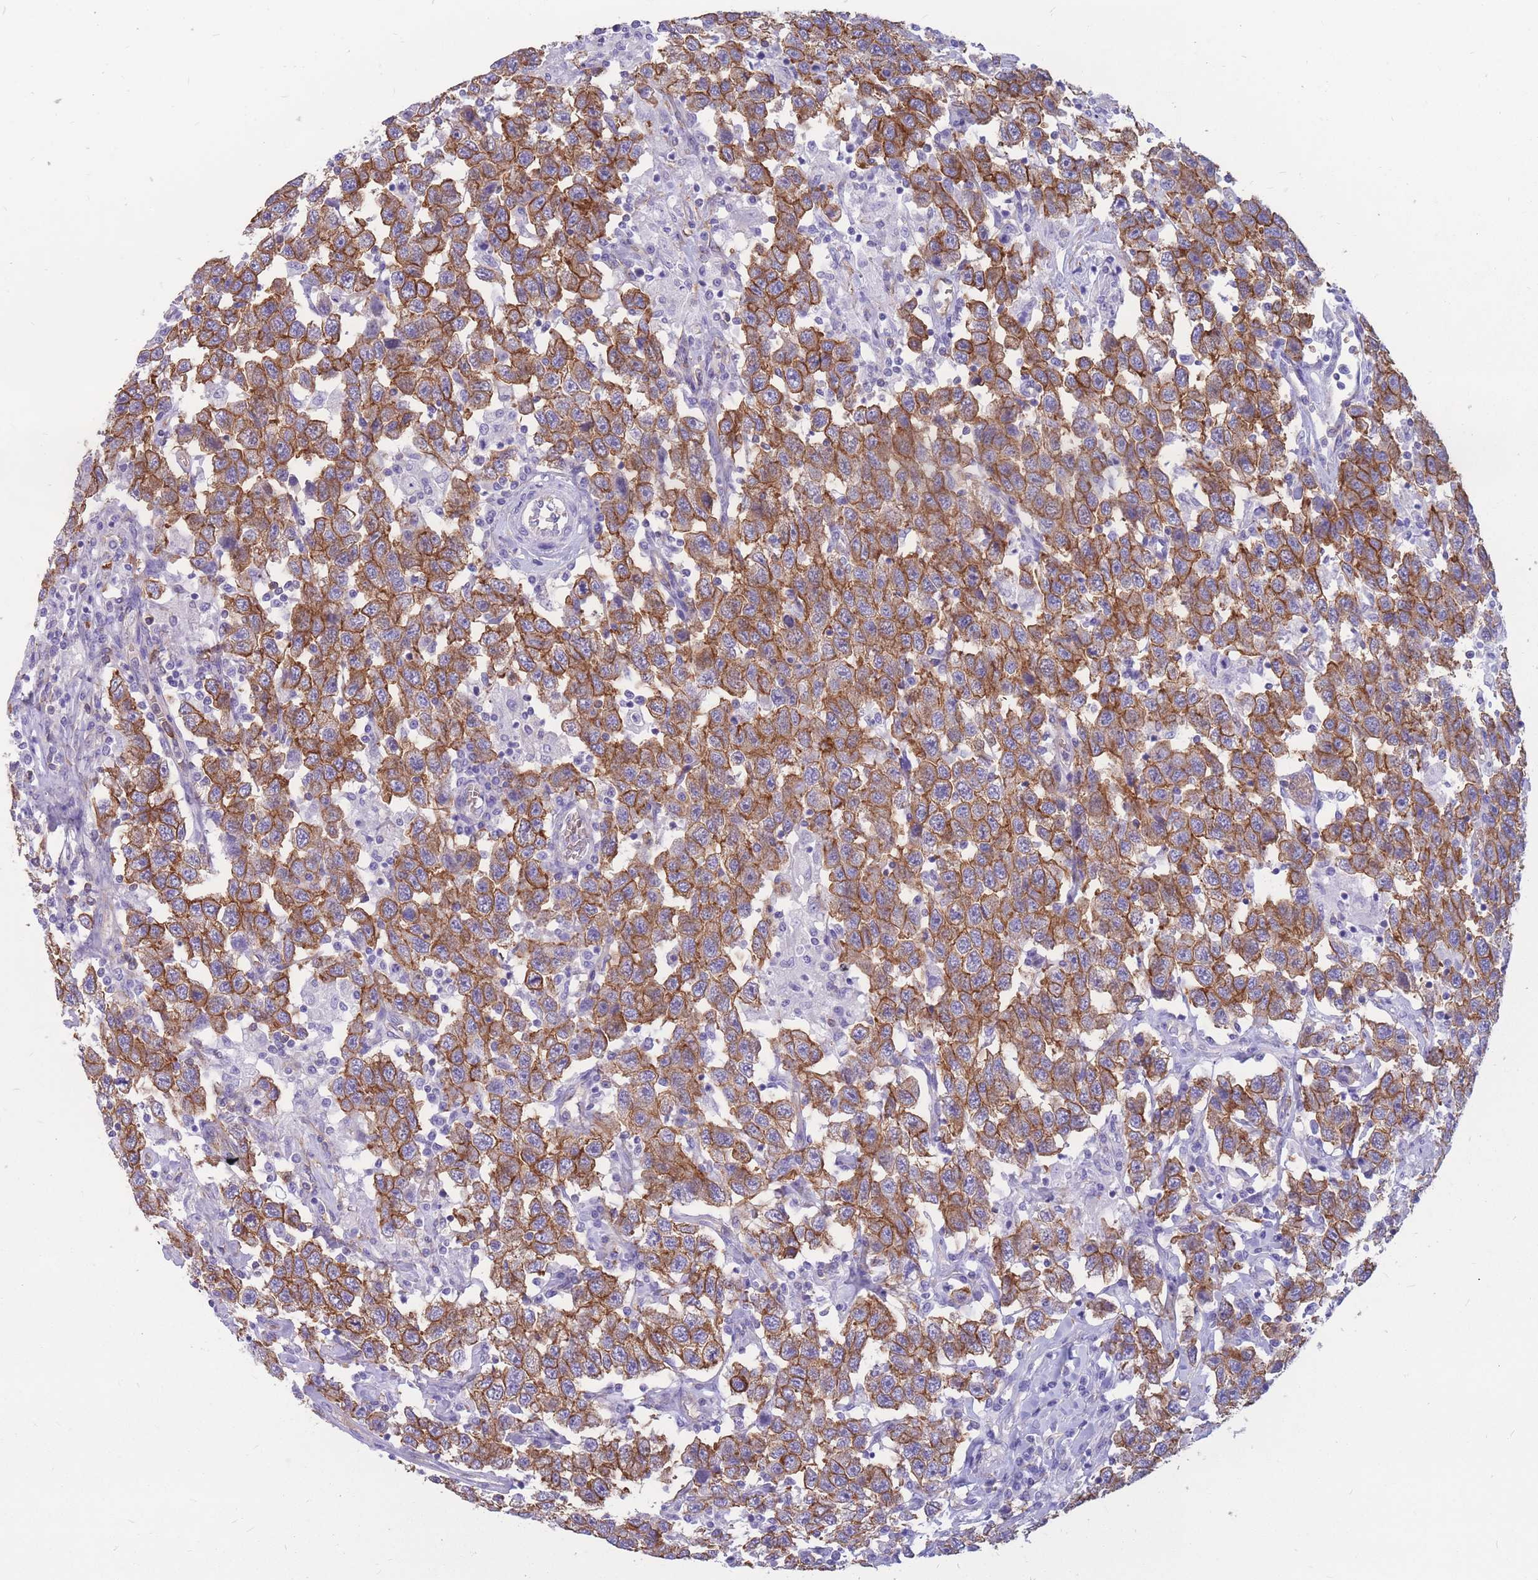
{"staining": {"intensity": "moderate", "quantity": ">75%", "location": "cytoplasmic/membranous"}, "tissue": "testis cancer", "cell_type": "Tumor cells", "image_type": "cancer", "snomed": [{"axis": "morphology", "description": "Seminoma, NOS"}, {"axis": "topography", "description": "Testis"}], "caption": "Tumor cells show medium levels of moderate cytoplasmic/membranous staining in about >75% of cells in seminoma (testis).", "gene": "ADD2", "patient": {"sex": "male", "age": 41}}